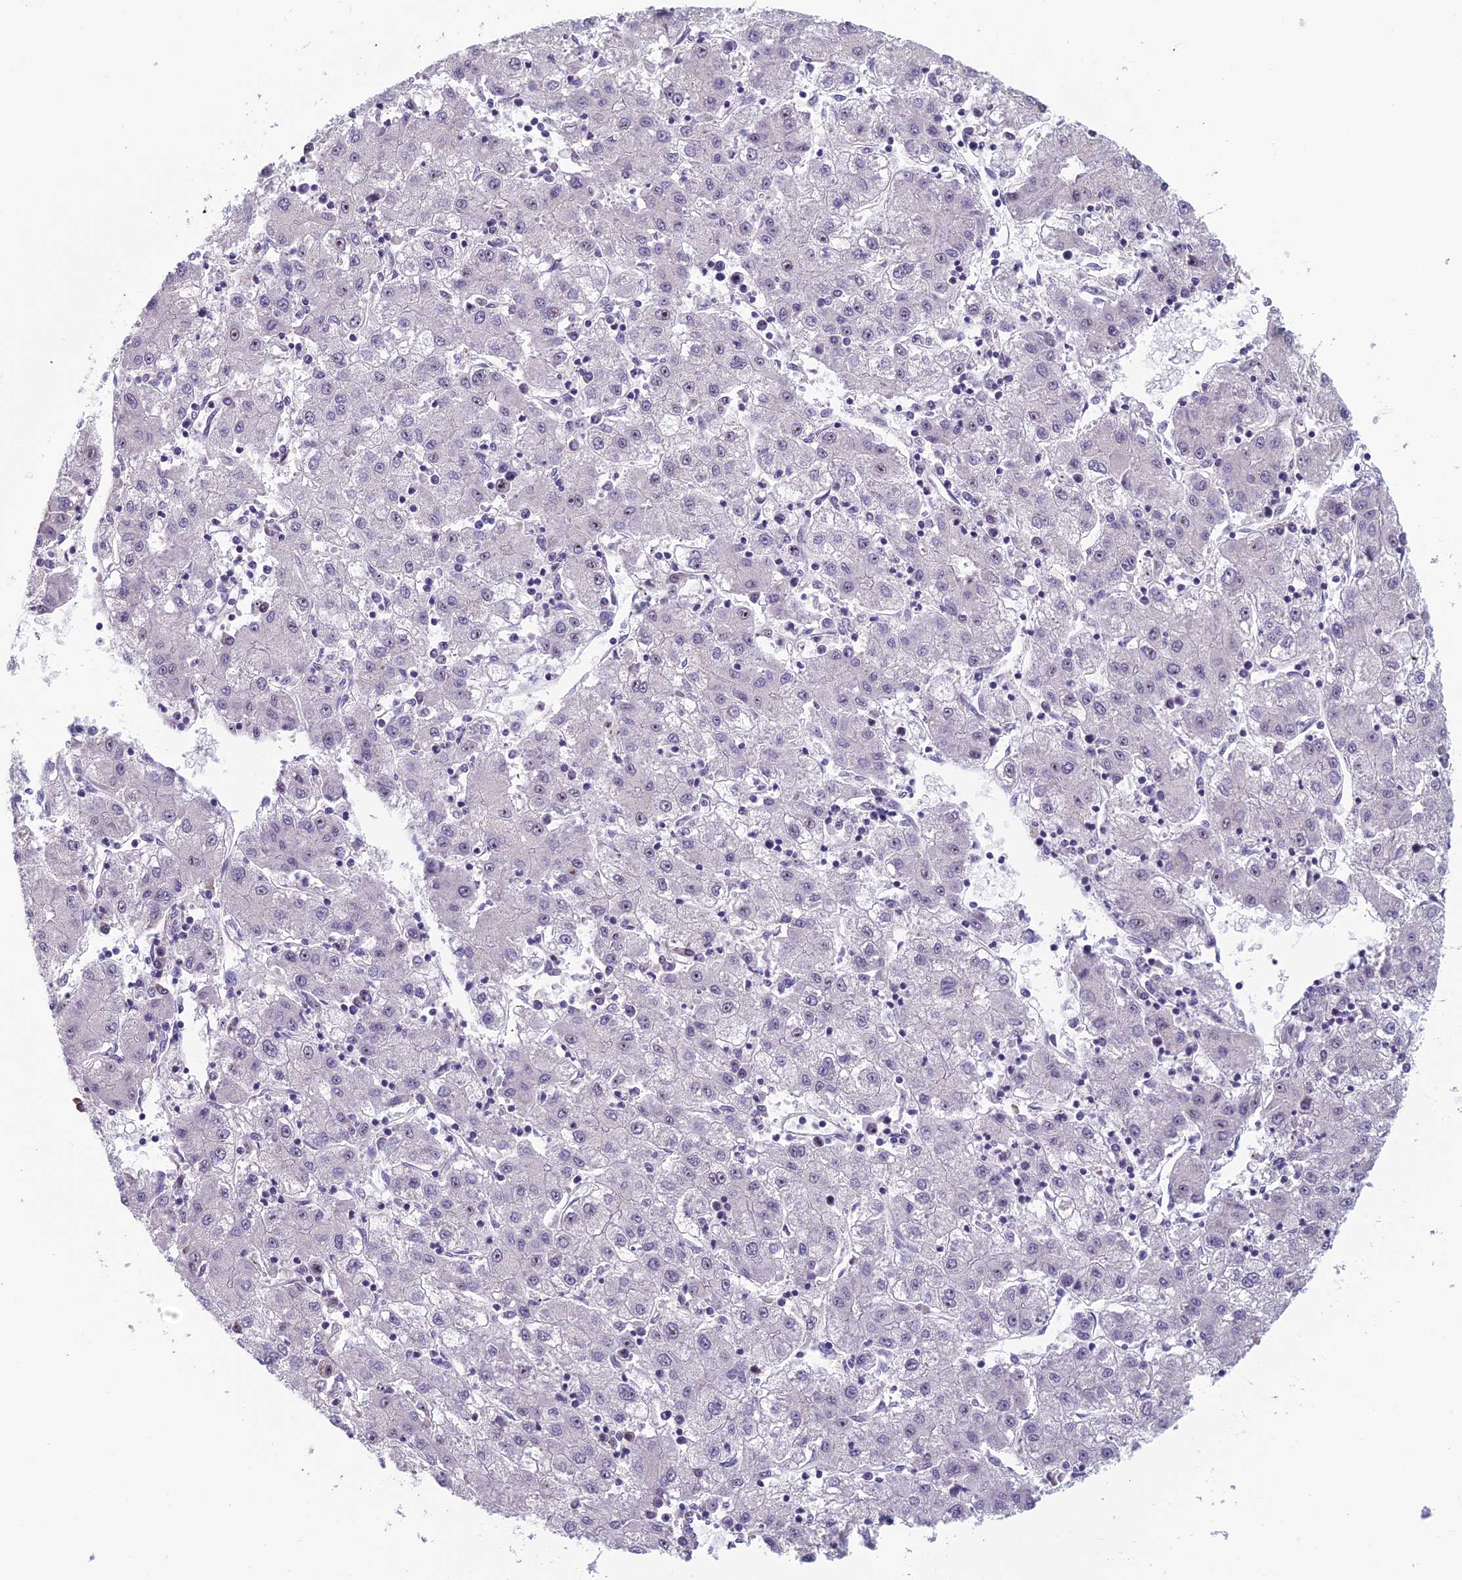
{"staining": {"intensity": "negative", "quantity": "none", "location": "none"}, "tissue": "liver cancer", "cell_type": "Tumor cells", "image_type": "cancer", "snomed": [{"axis": "morphology", "description": "Carcinoma, Hepatocellular, NOS"}, {"axis": "topography", "description": "Liver"}], "caption": "Liver cancer stained for a protein using immunohistochemistry (IHC) displays no staining tumor cells.", "gene": "NOC2L", "patient": {"sex": "male", "age": 72}}